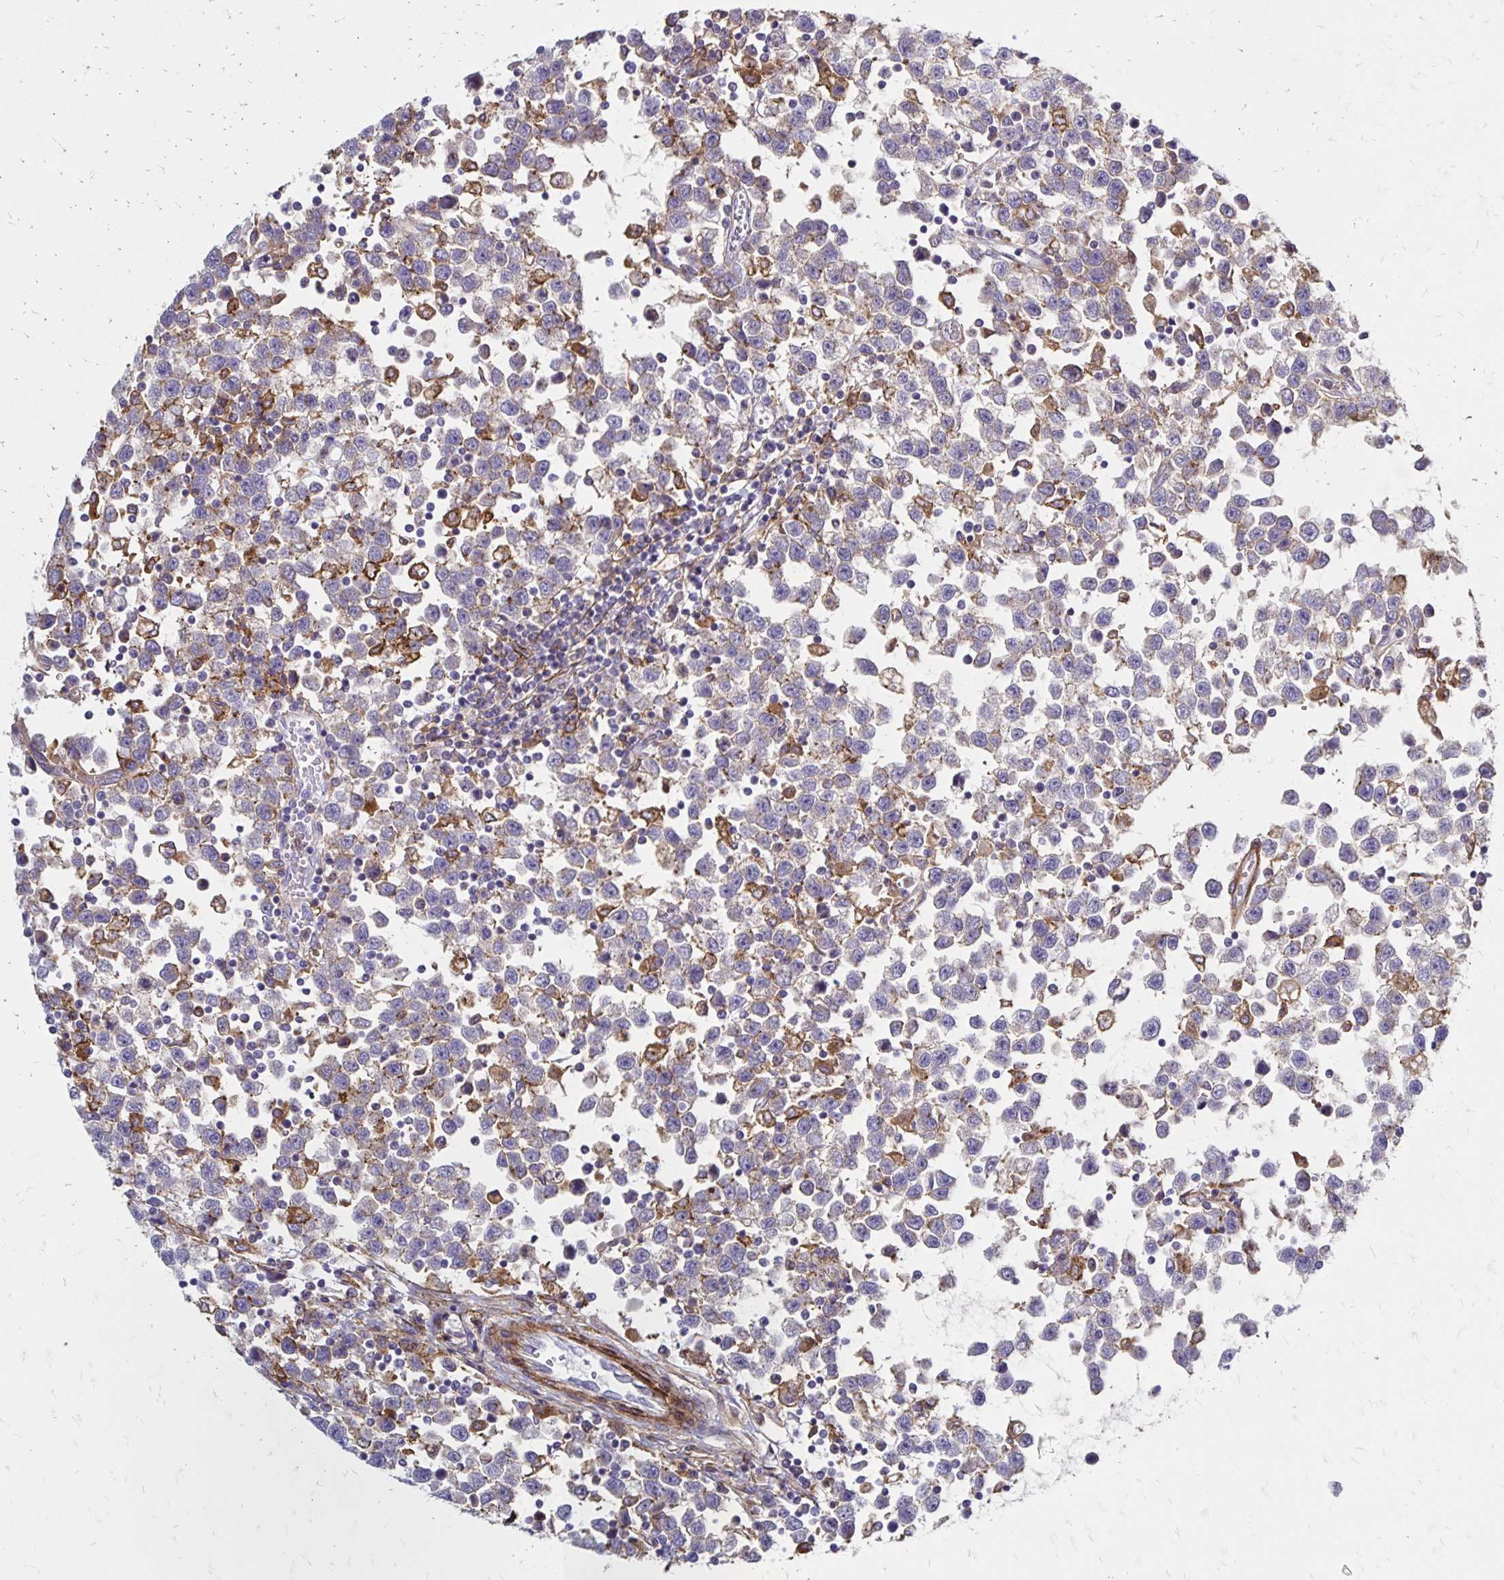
{"staining": {"intensity": "moderate", "quantity": "25%-75%", "location": "cytoplasmic/membranous"}, "tissue": "testis cancer", "cell_type": "Tumor cells", "image_type": "cancer", "snomed": [{"axis": "morphology", "description": "Seminoma, NOS"}, {"axis": "topography", "description": "Testis"}], "caption": "Testis cancer (seminoma) tissue exhibits moderate cytoplasmic/membranous staining in about 25%-75% of tumor cells", "gene": "TNS3", "patient": {"sex": "male", "age": 34}}